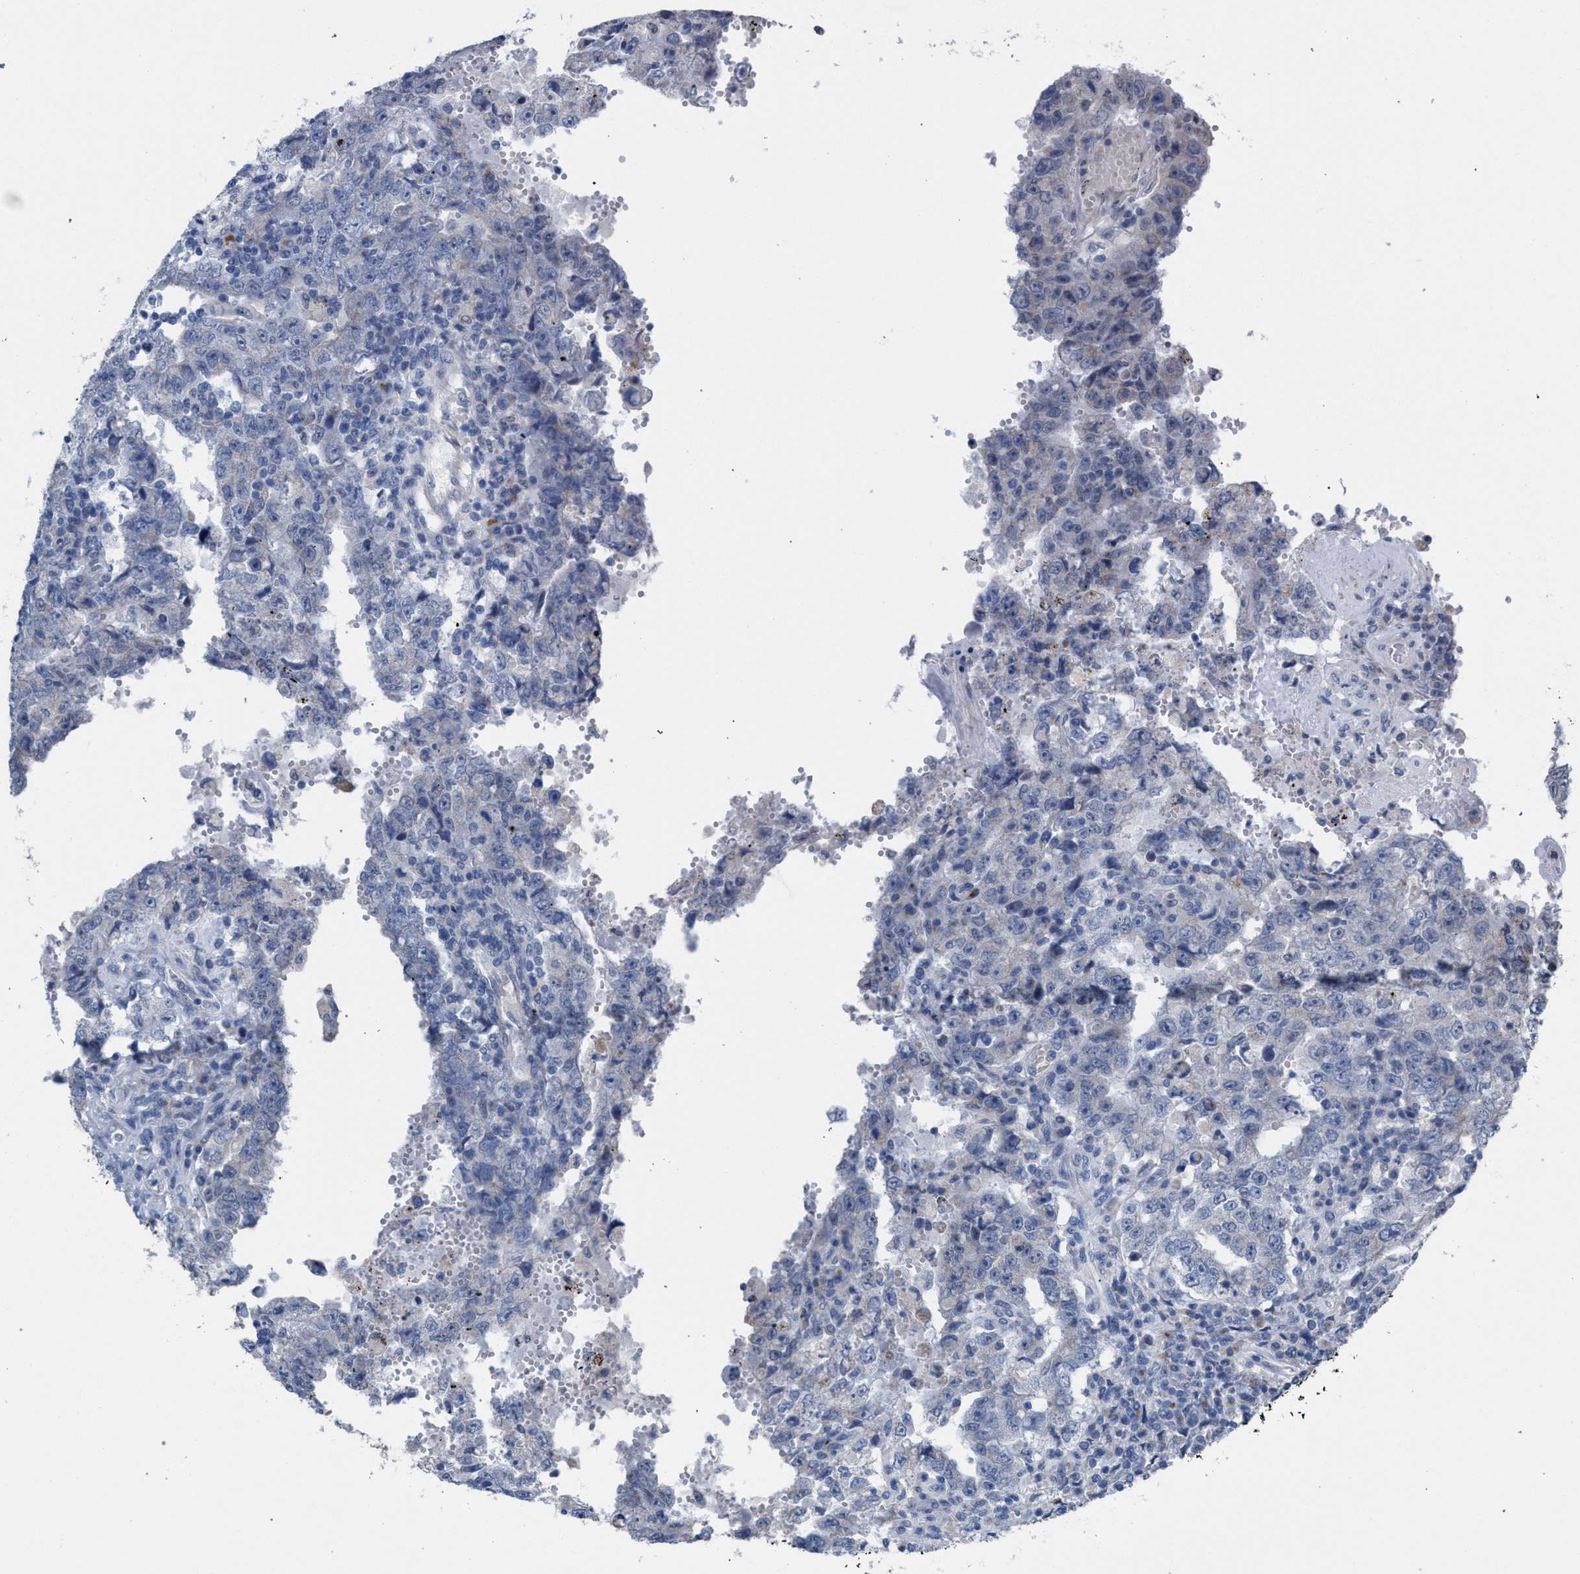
{"staining": {"intensity": "negative", "quantity": "none", "location": "none"}, "tissue": "testis cancer", "cell_type": "Tumor cells", "image_type": "cancer", "snomed": [{"axis": "morphology", "description": "Carcinoma, Embryonal, NOS"}, {"axis": "topography", "description": "Testis"}], "caption": "Tumor cells show no significant protein positivity in testis embryonal carcinoma.", "gene": "RNF135", "patient": {"sex": "male", "age": 26}}